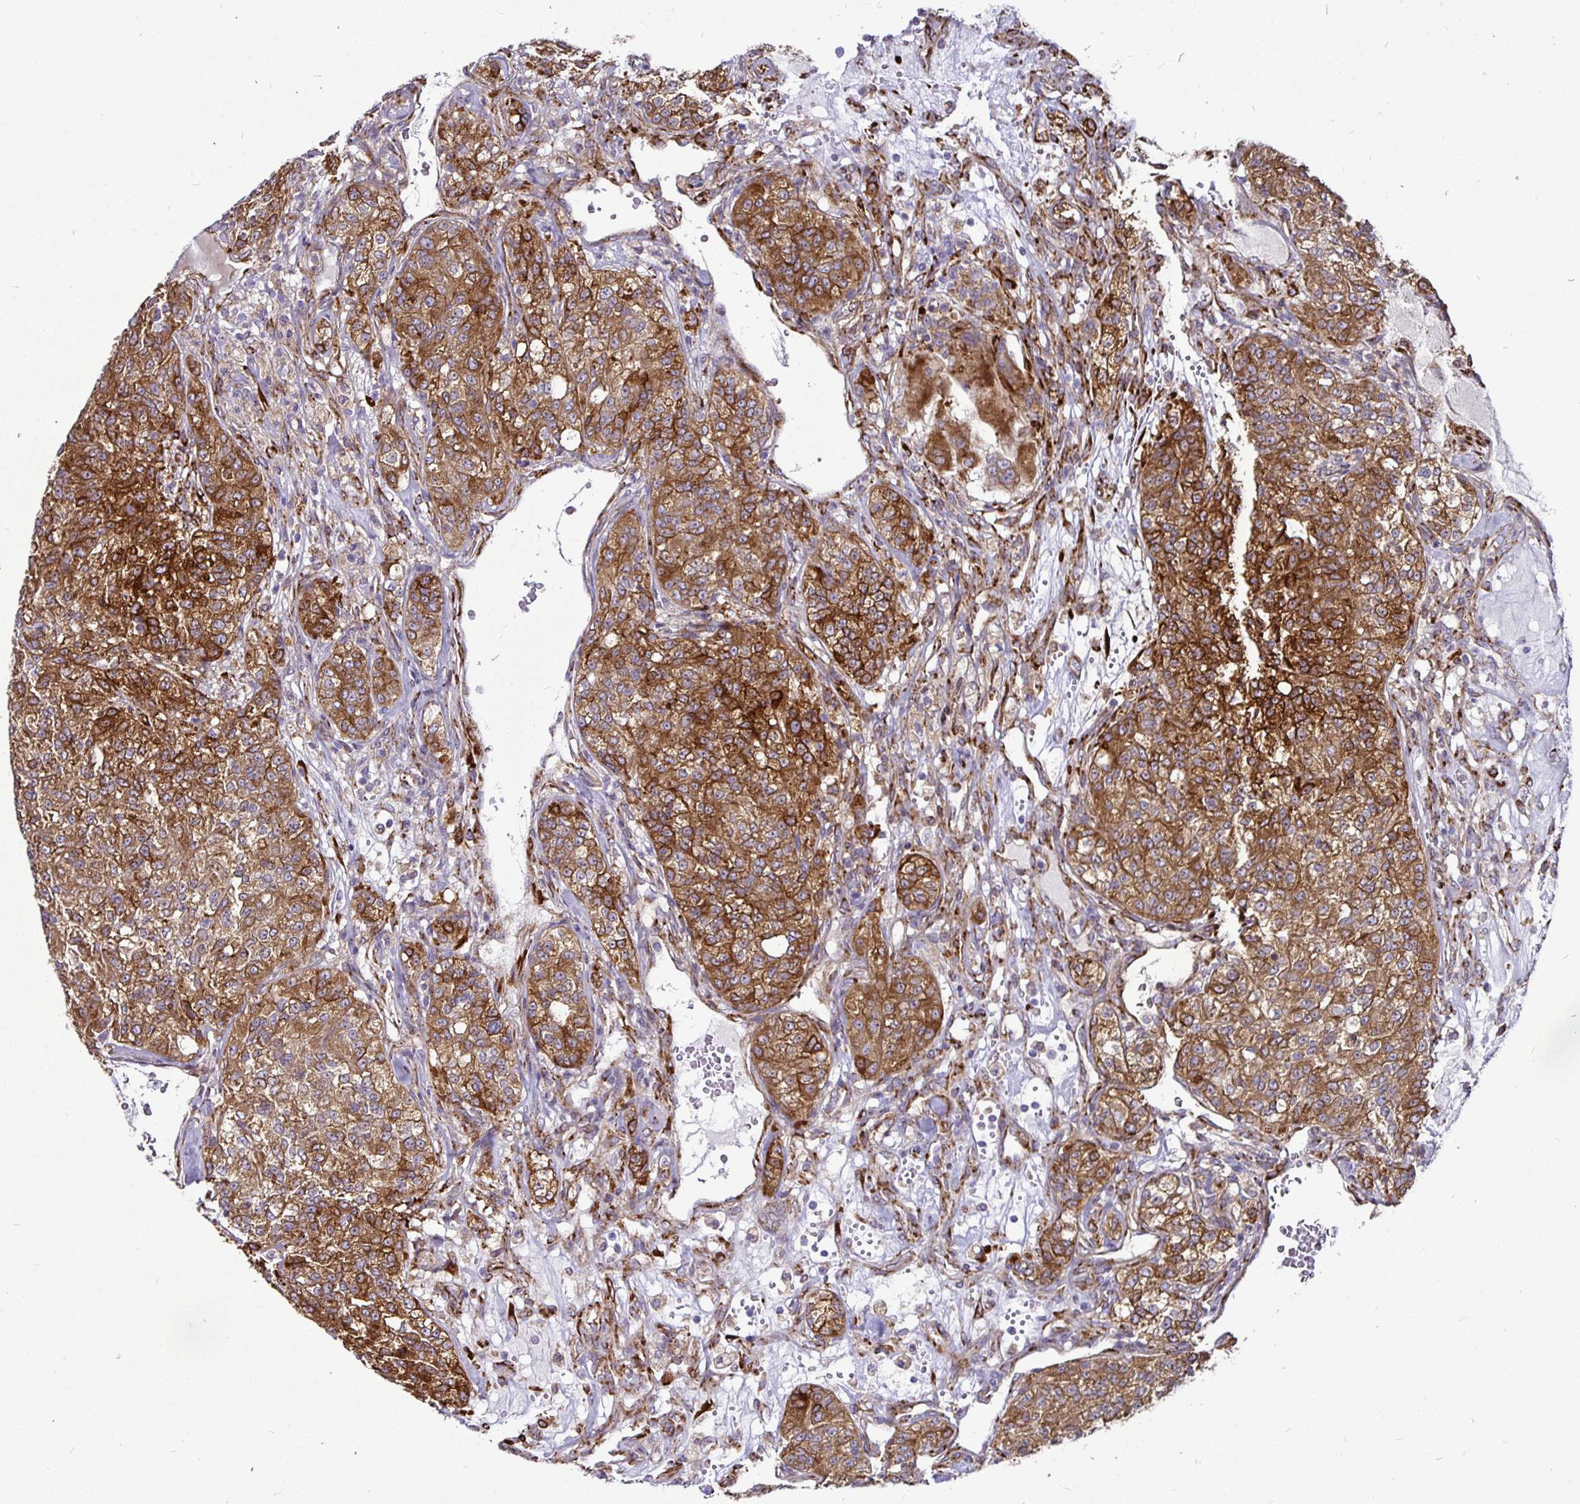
{"staining": {"intensity": "moderate", "quantity": ">75%", "location": "cytoplasmic/membranous"}, "tissue": "renal cancer", "cell_type": "Tumor cells", "image_type": "cancer", "snomed": [{"axis": "morphology", "description": "Adenocarcinoma, NOS"}, {"axis": "topography", "description": "Kidney"}], "caption": "IHC staining of renal cancer, which shows medium levels of moderate cytoplasmic/membranous positivity in approximately >75% of tumor cells indicating moderate cytoplasmic/membranous protein expression. The staining was performed using DAB (3,3'-diaminobenzidine) (brown) for protein detection and nuclei were counterstained in hematoxylin (blue).", "gene": "P4HA2", "patient": {"sex": "female", "age": 63}}